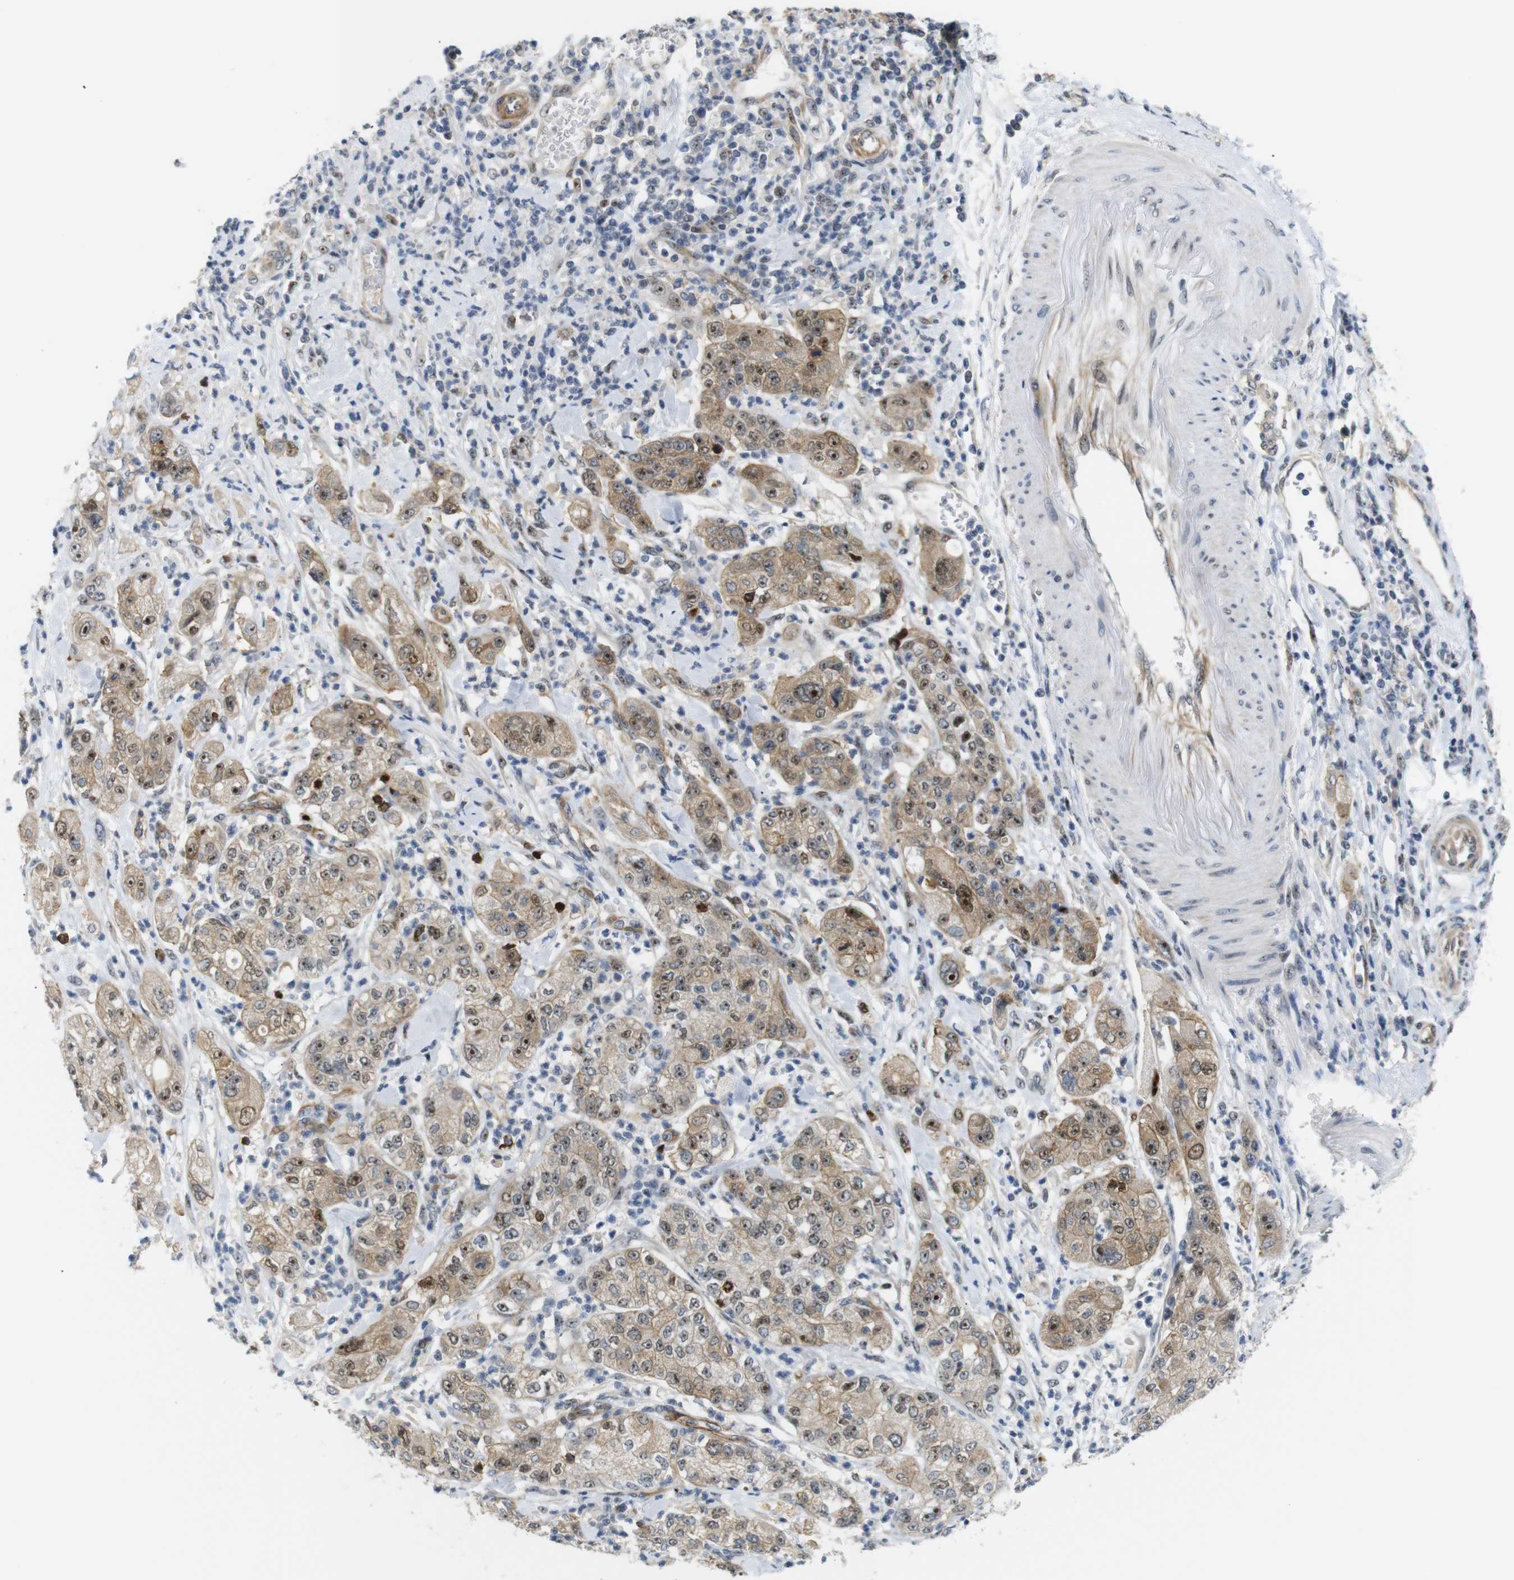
{"staining": {"intensity": "moderate", "quantity": ">75%", "location": "cytoplasmic/membranous,nuclear"}, "tissue": "pancreatic cancer", "cell_type": "Tumor cells", "image_type": "cancer", "snomed": [{"axis": "morphology", "description": "Adenocarcinoma, NOS"}, {"axis": "topography", "description": "Pancreas"}], "caption": "An immunohistochemistry (IHC) micrograph of neoplastic tissue is shown. Protein staining in brown labels moderate cytoplasmic/membranous and nuclear positivity in pancreatic cancer within tumor cells.", "gene": "PARN", "patient": {"sex": "female", "age": 78}}